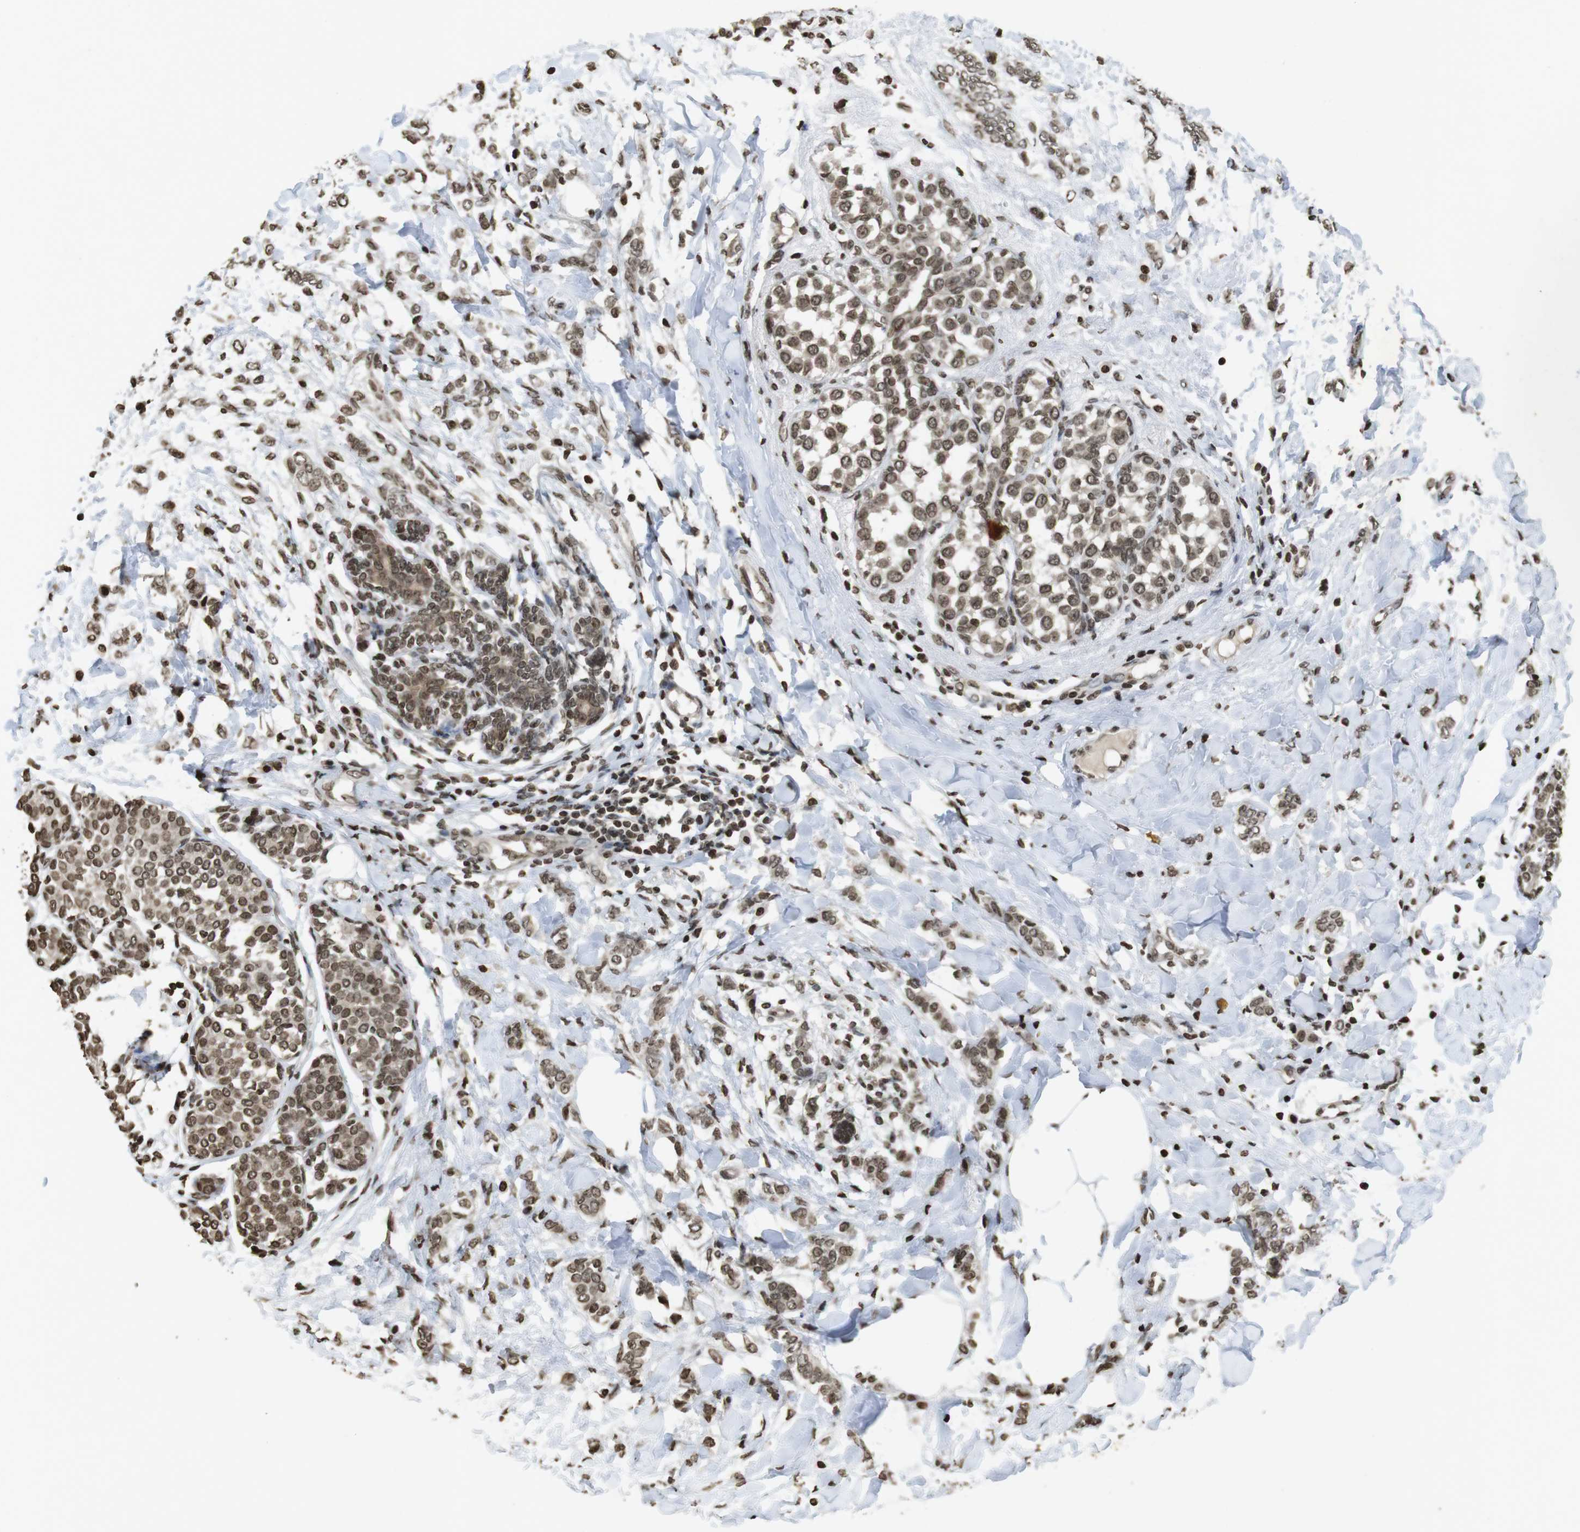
{"staining": {"intensity": "moderate", "quantity": ">75%", "location": "cytoplasmic/membranous,nuclear"}, "tissue": "breast cancer", "cell_type": "Tumor cells", "image_type": "cancer", "snomed": [{"axis": "morphology", "description": "Lobular carcinoma, in situ"}, {"axis": "morphology", "description": "Lobular carcinoma"}, {"axis": "topography", "description": "Breast"}], "caption": "This is an image of immunohistochemistry staining of breast cancer (lobular carcinoma in situ), which shows moderate staining in the cytoplasmic/membranous and nuclear of tumor cells.", "gene": "FOXA3", "patient": {"sex": "female", "age": 41}}